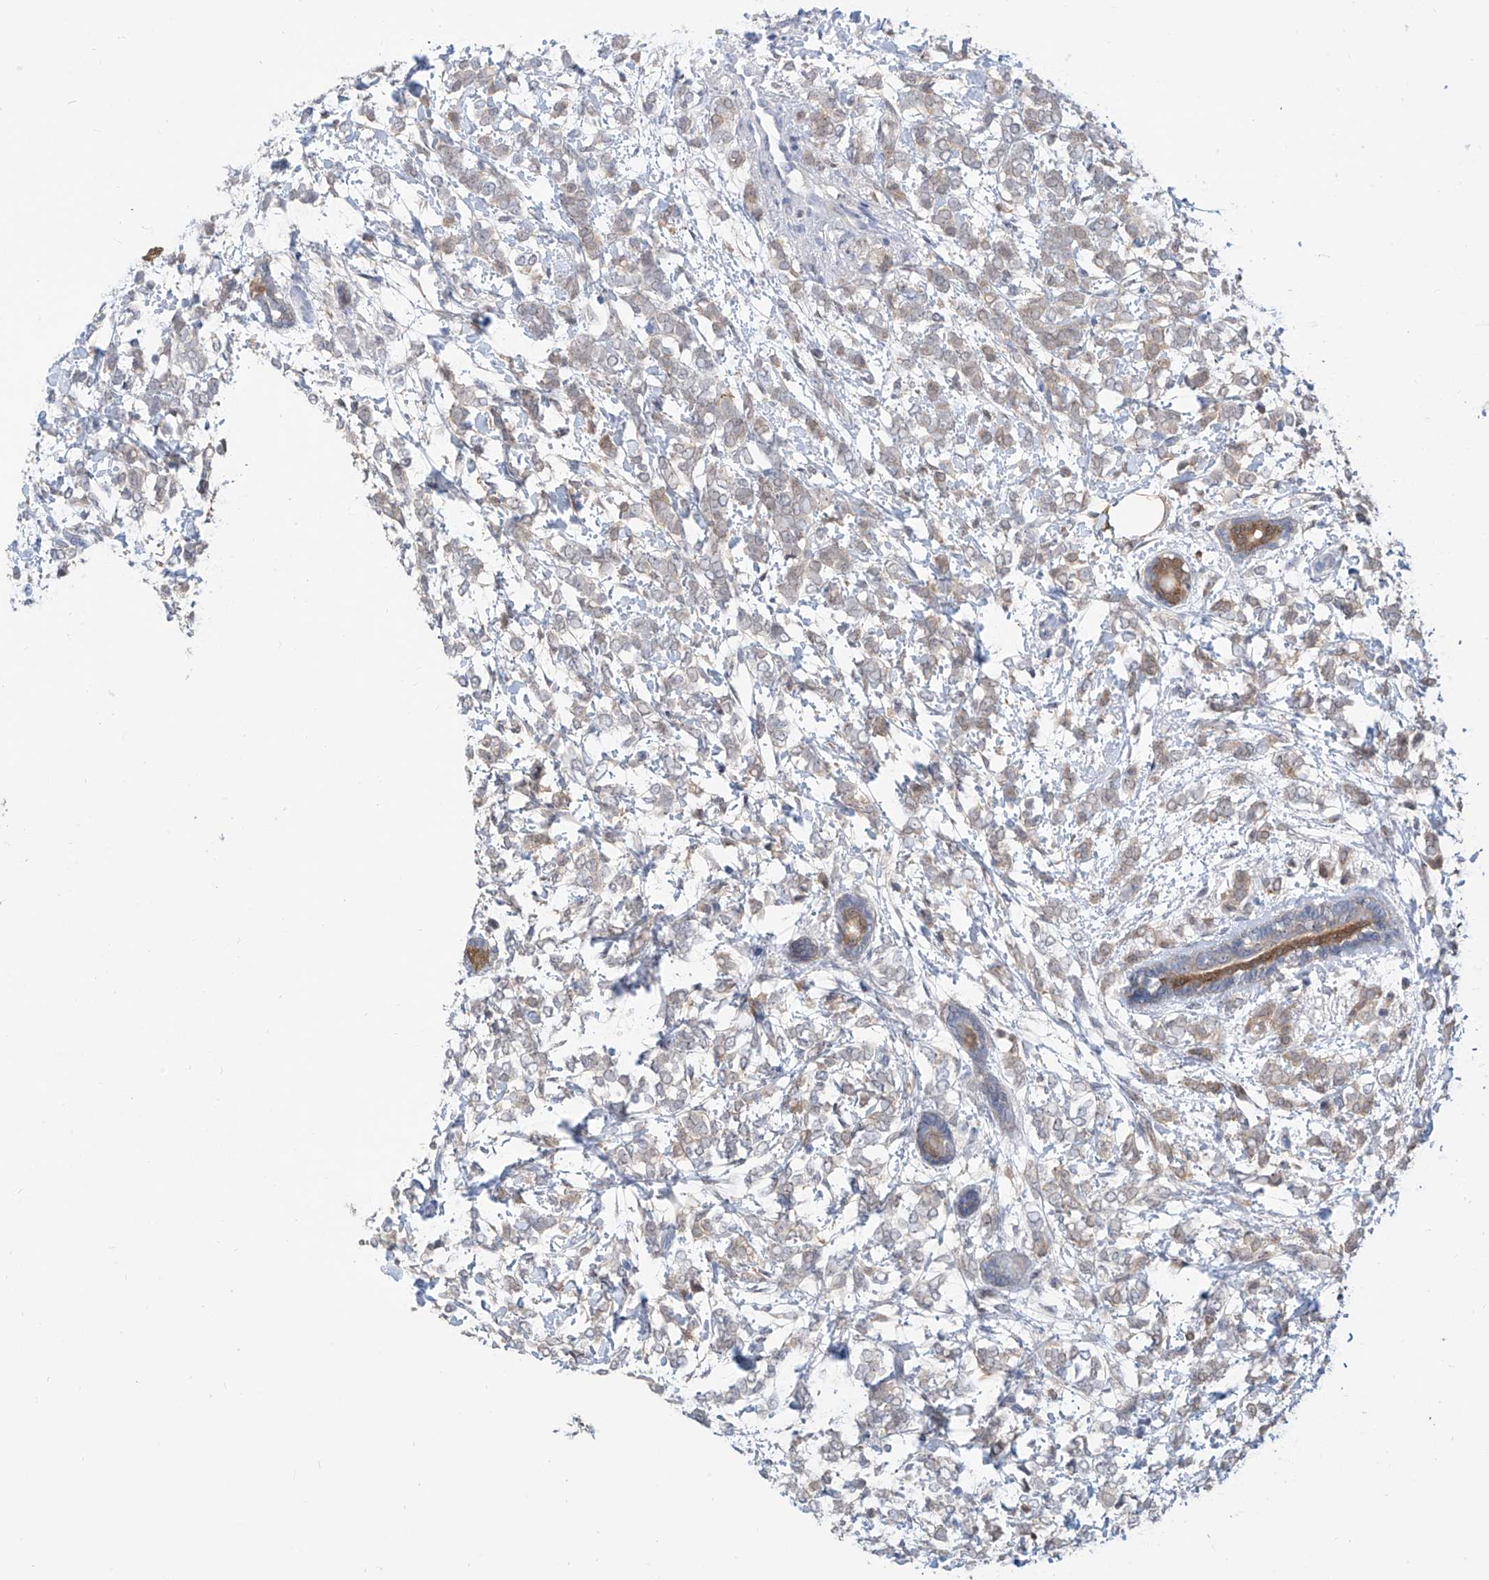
{"staining": {"intensity": "weak", "quantity": "25%-75%", "location": "cytoplasmic/membranous"}, "tissue": "breast cancer", "cell_type": "Tumor cells", "image_type": "cancer", "snomed": [{"axis": "morphology", "description": "Normal tissue, NOS"}, {"axis": "morphology", "description": "Lobular carcinoma"}, {"axis": "topography", "description": "Breast"}], "caption": "Breast cancer stained with immunohistochemistry demonstrates weak cytoplasmic/membranous staining in about 25%-75% of tumor cells. (Brightfield microscopy of DAB IHC at high magnification).", "gene": "PDXK", "patient": {"sex": "female", "age": 47}}